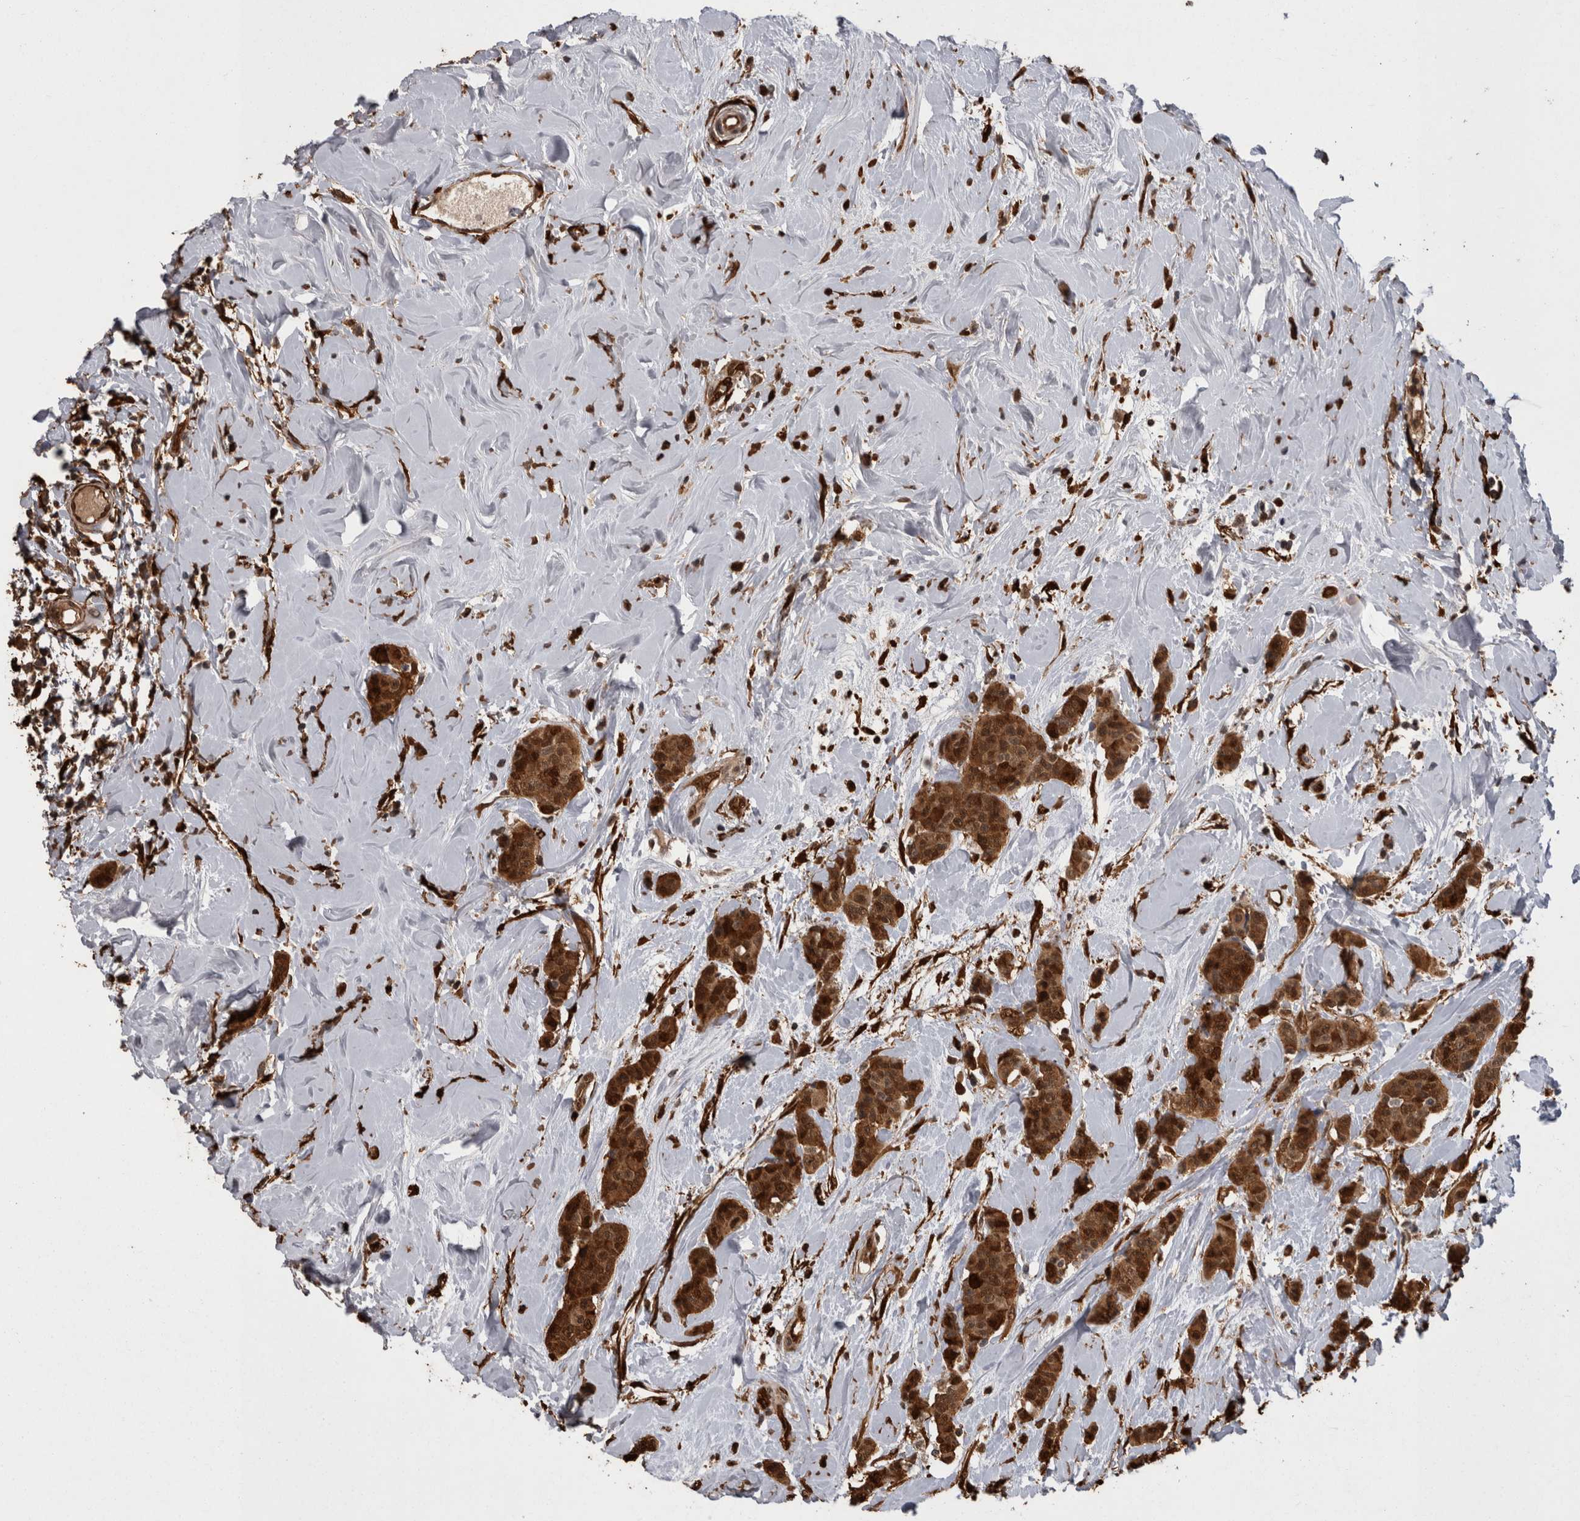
{"staining": {"intensity": "strong", "quantity": ">75%", "location": "cytoplasmic/membranous,nuclear"}, "tissue": "breast cancer", "cell_type": "Tumor cells", "image_type": "cancer", "snomed": [{"axis": "morphology", "description": "Normal tissue, NOS"}, {"axis": "morphology", "description": "Duct carcinoma"}, {"axis": "topography", "description": "Breast"}], "caption": "Breast cancer tissue exhibits strong cytoplasmic/membranous and nuclear staining in approximately >75% of tumor cells, visualized by immunohistochemistry.", "gene": "LXN", "patient": {"sex": "female", "age": 40}}